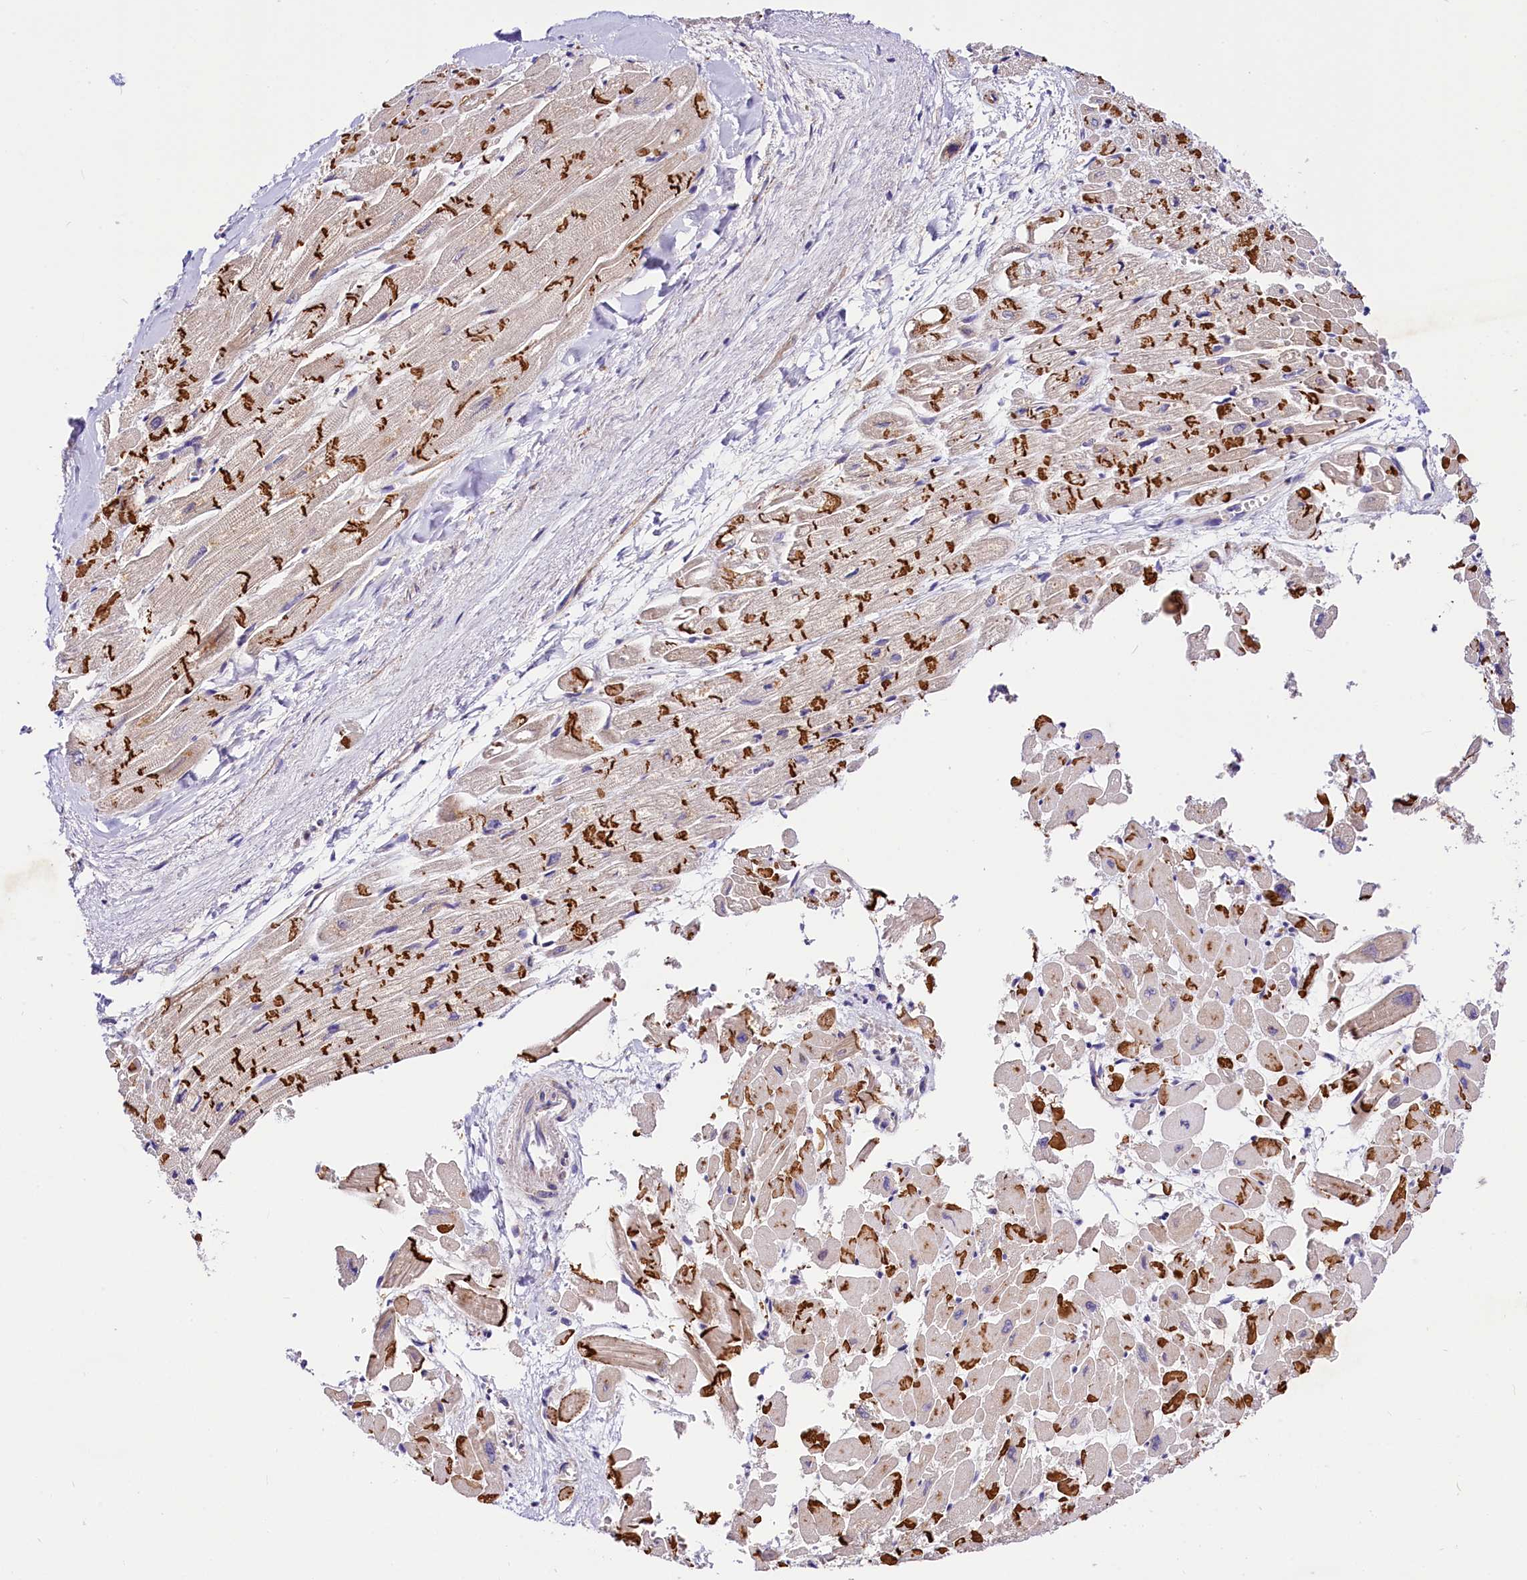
{"staining": {"intensity": "strong", "quantity": ">75%", "location": "cytoplasmic/membranous"}, "tissue": "heart muscle", "cell_type": "Cardiomyocytes", "image_type": "normal", "snomed": [{"axis": "morphology", "description": "Normal tissue, NOS"}, {"axis": "topography", "description": "Heart"}], "caption": "IHC of benign heart muscle exhibits high levels of strong cytoplasmic/membranous positivity in approximately >75% of cardiomyocytes.", "gene": "ARMC6", "patient": {"sex": "male", "age": 54}}